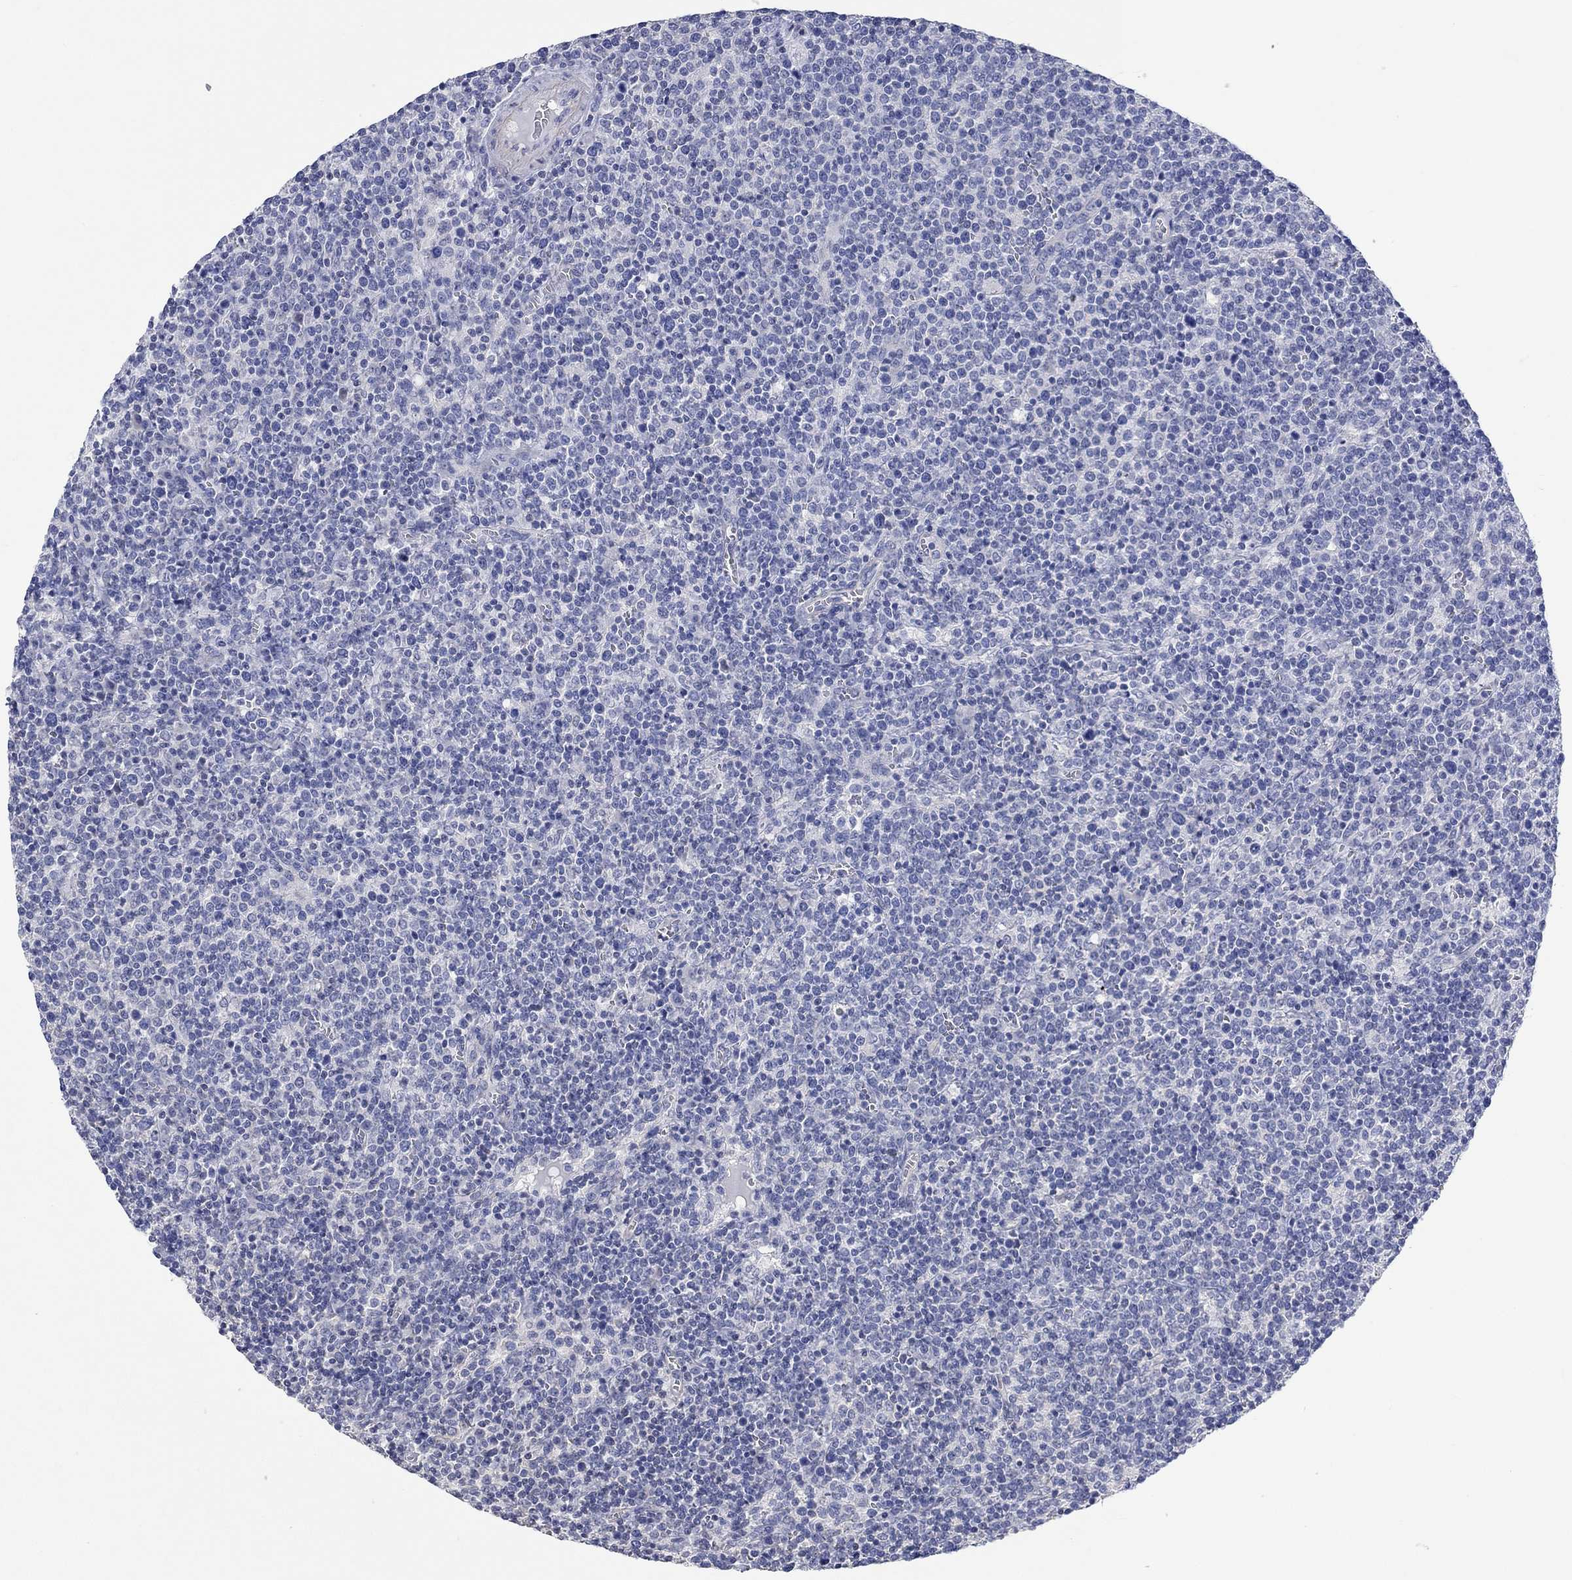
{"staining": {"intensity": "negative", "quantity": "none", "location": "none"}, "tissue": "lymphoma", "cell_type": "Tumor cells", "image_type": "cancer", "snomed": [{"axis": "morphology", "description": "Malignant lymphoma, non-Hodgkin's type, High grade"}, {"axis": "topography", "description": "Lymph node"}], "caption": "High-grade malignant lymphoma, non-Hodgkin's type was stained to show a protein in brown. There is no significant positivity in tumor cells.", "gene": "AGRP", "patient": {"sex": "male", "age": 61}}